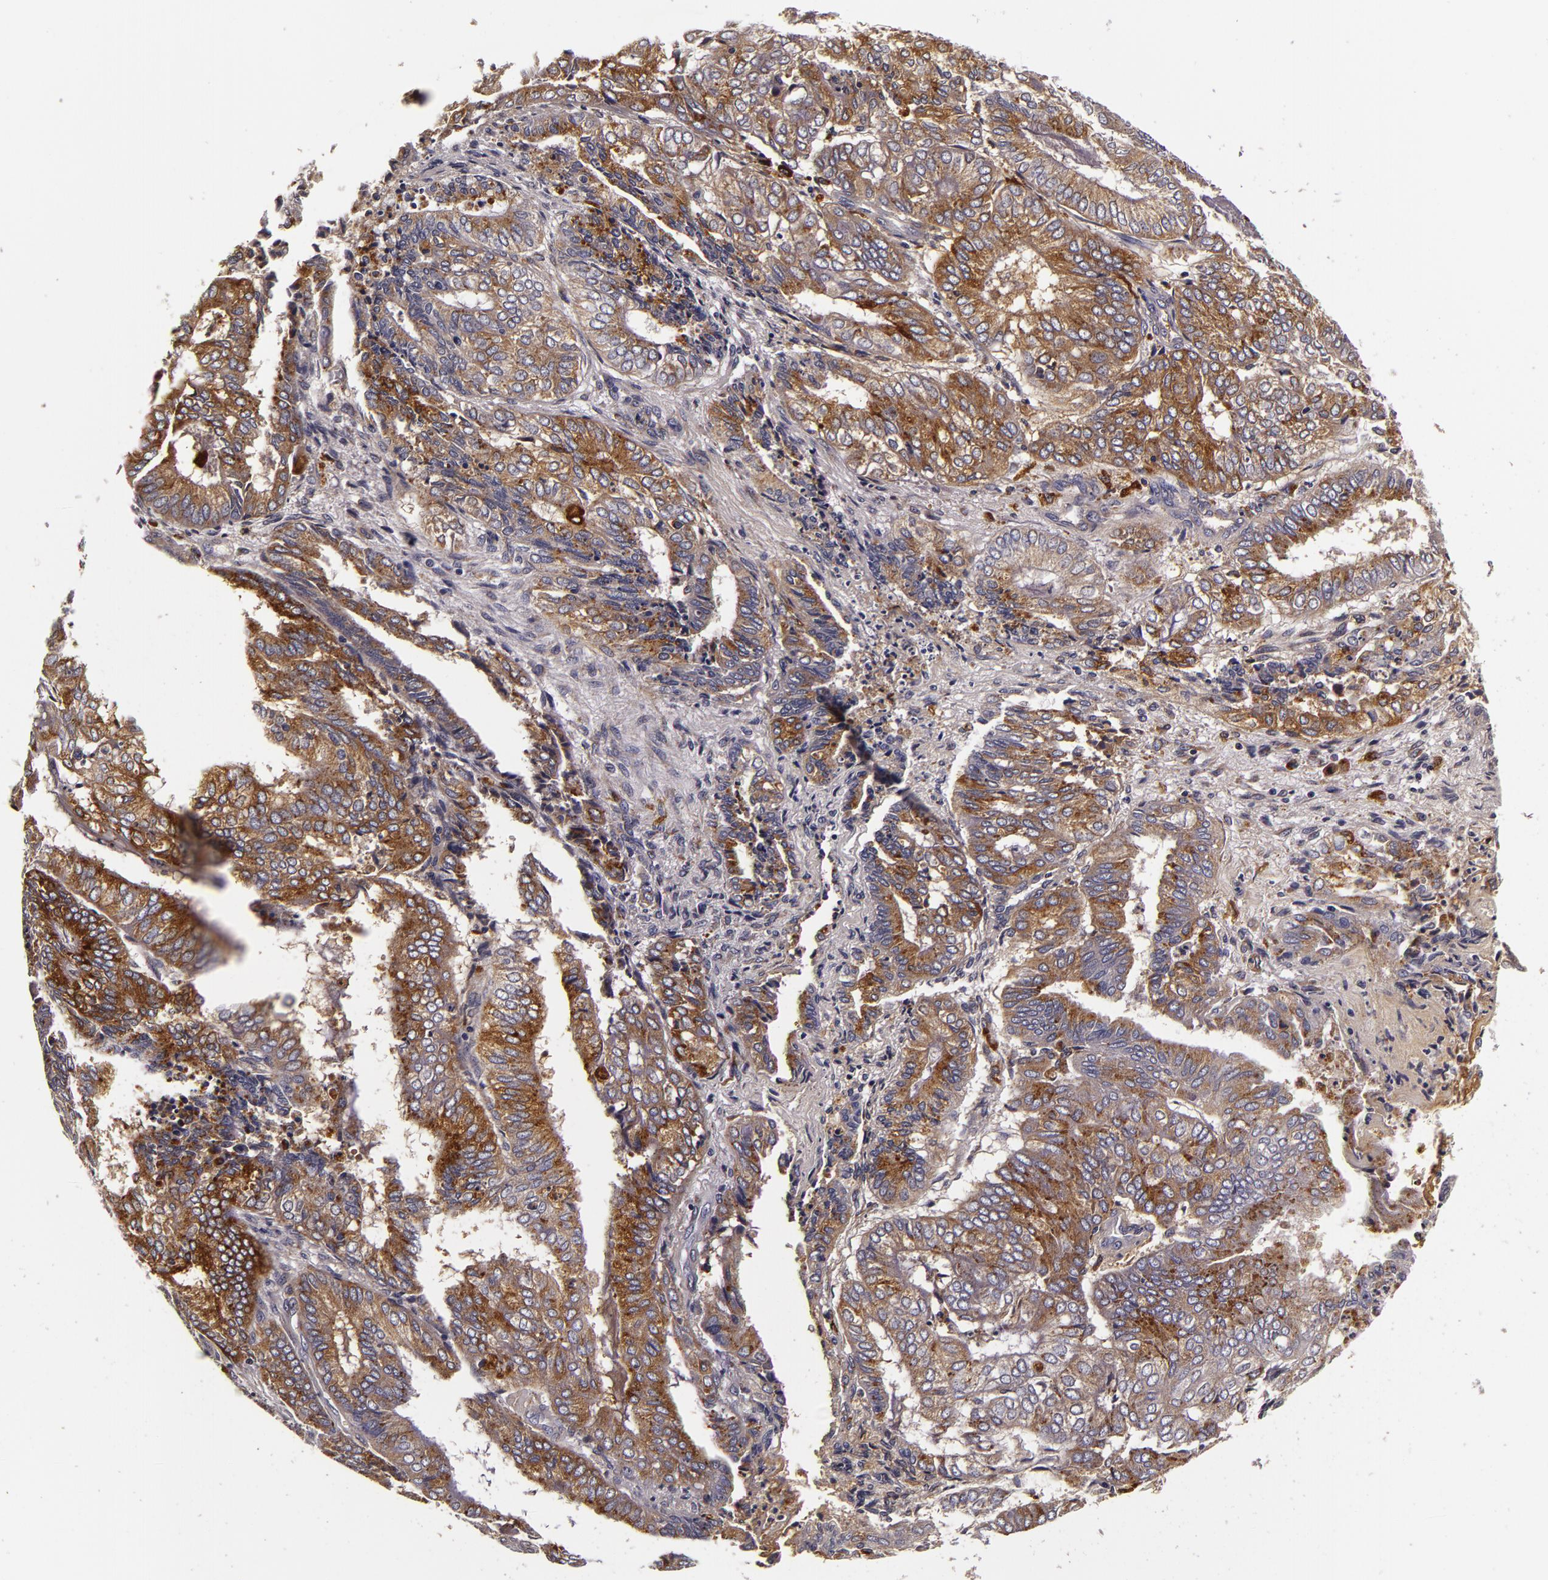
{"staining": {"intensity": "moderate", "quantity": "25%-75%", "location": "cytoplasmic/membranous"}, "tissue": "endometrial cancer", "cell_type": "Tumor cells", "image_type": "cancer", "snomed": [{"axis": "morphology", "description": "Adenocarcinoma, NOS"}, {"axis": "topography", "description": "Endometrium"}], "caption": "Endometrial adenocarcinoma stained with a brown dye demonstrates moderate cytoplasmic/membranous positive expression in about 25%-75% of tumor cells.", "gene": "LGALS3BP", "patient": {"sex": "female", "age": 59}}